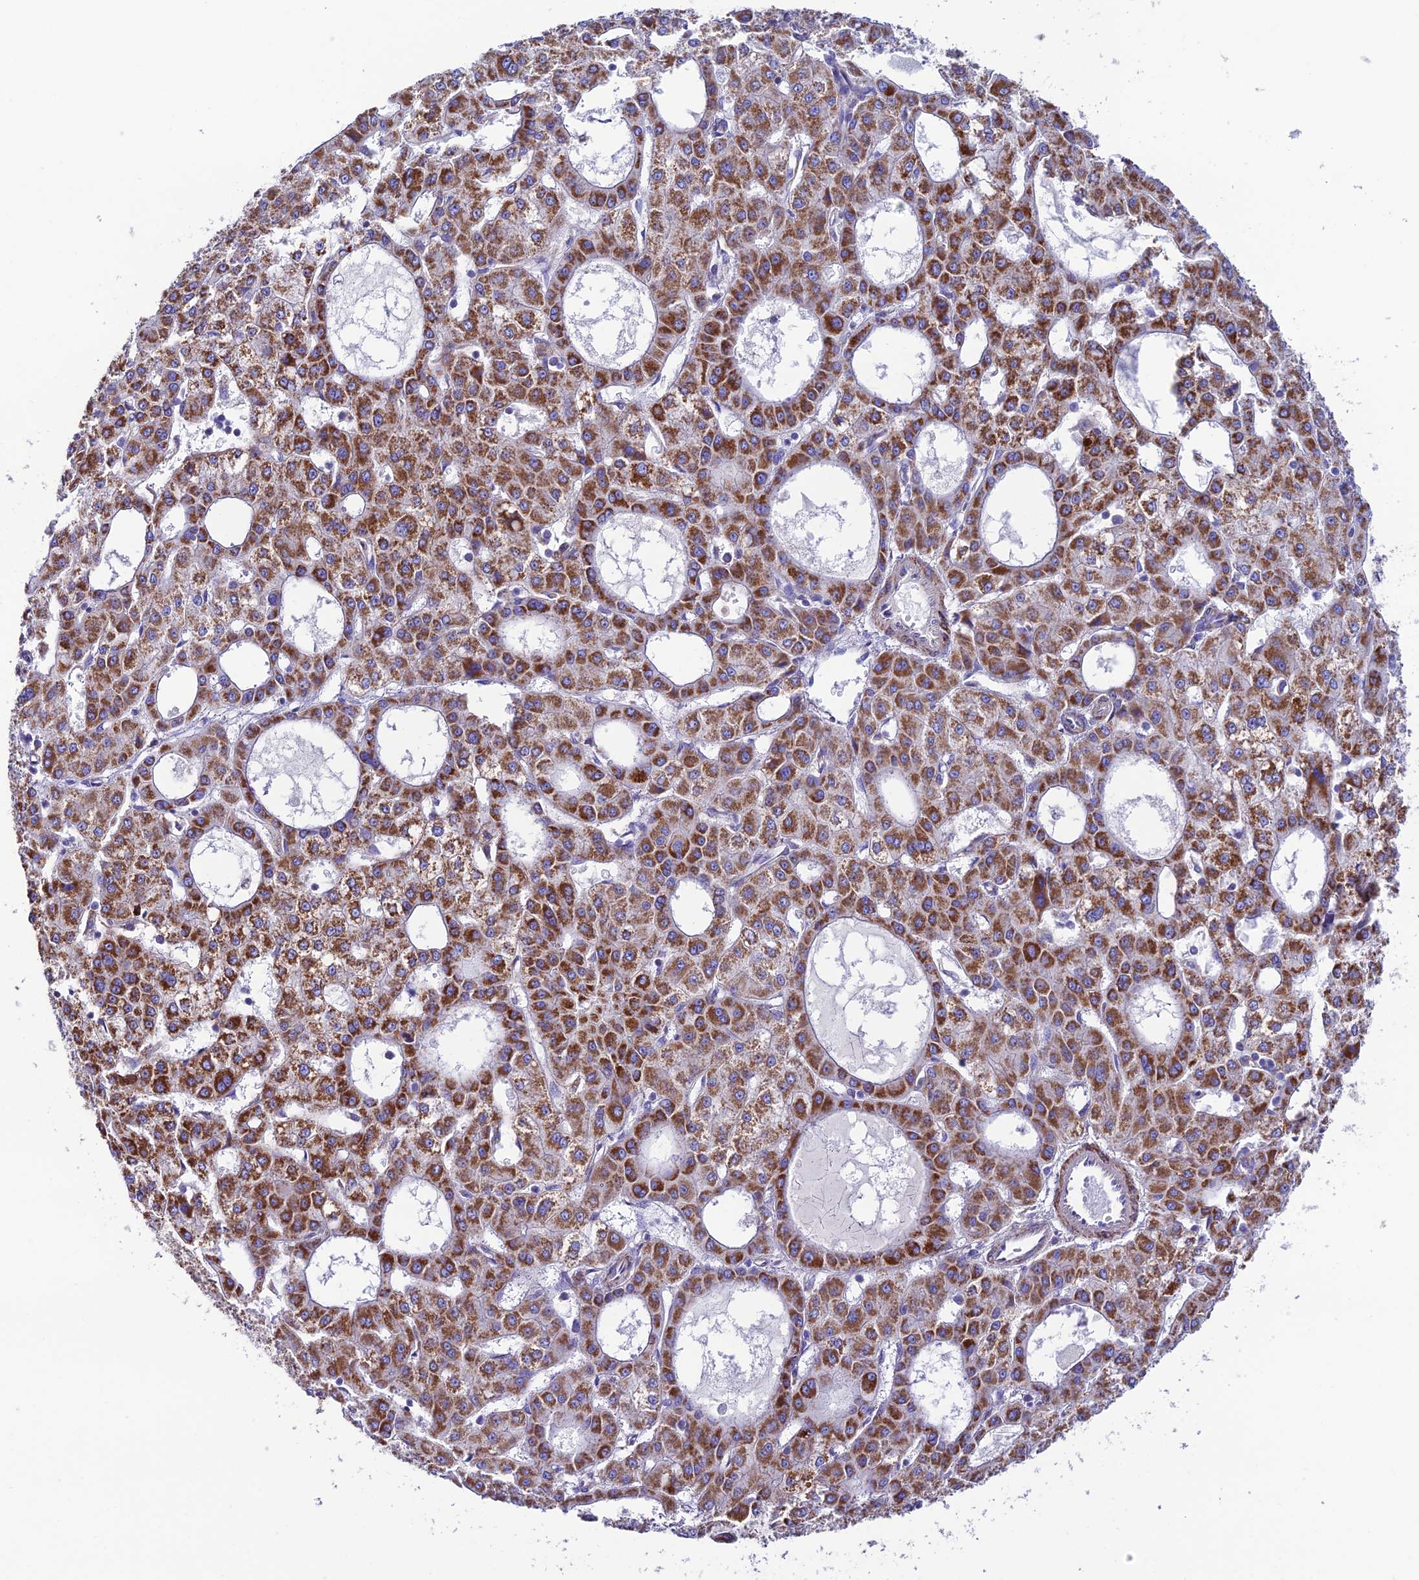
{"staining": {"intensity": "moderate", "quantity": ">75%", "location": "cytoplasmic/membranous"}, "tissue": "liver cancer", "cell_type": "Tumor cells", "image_type": "cancer", "snomed": [{"axis": "morphology", "description": "Carcinoma, Hepatocellular, NOS"}, {"axis": "topography", "description": "Liver"}], "caption": "Approximately >75% of tumor cells in hepatocellular carcinoma (liver) display moderate cytoplasmic/membranous protein staining as visualized by brown immunohistochemical staining.", "gene": "HSDL2", "patient": {"sex": "male", "age": 47}}